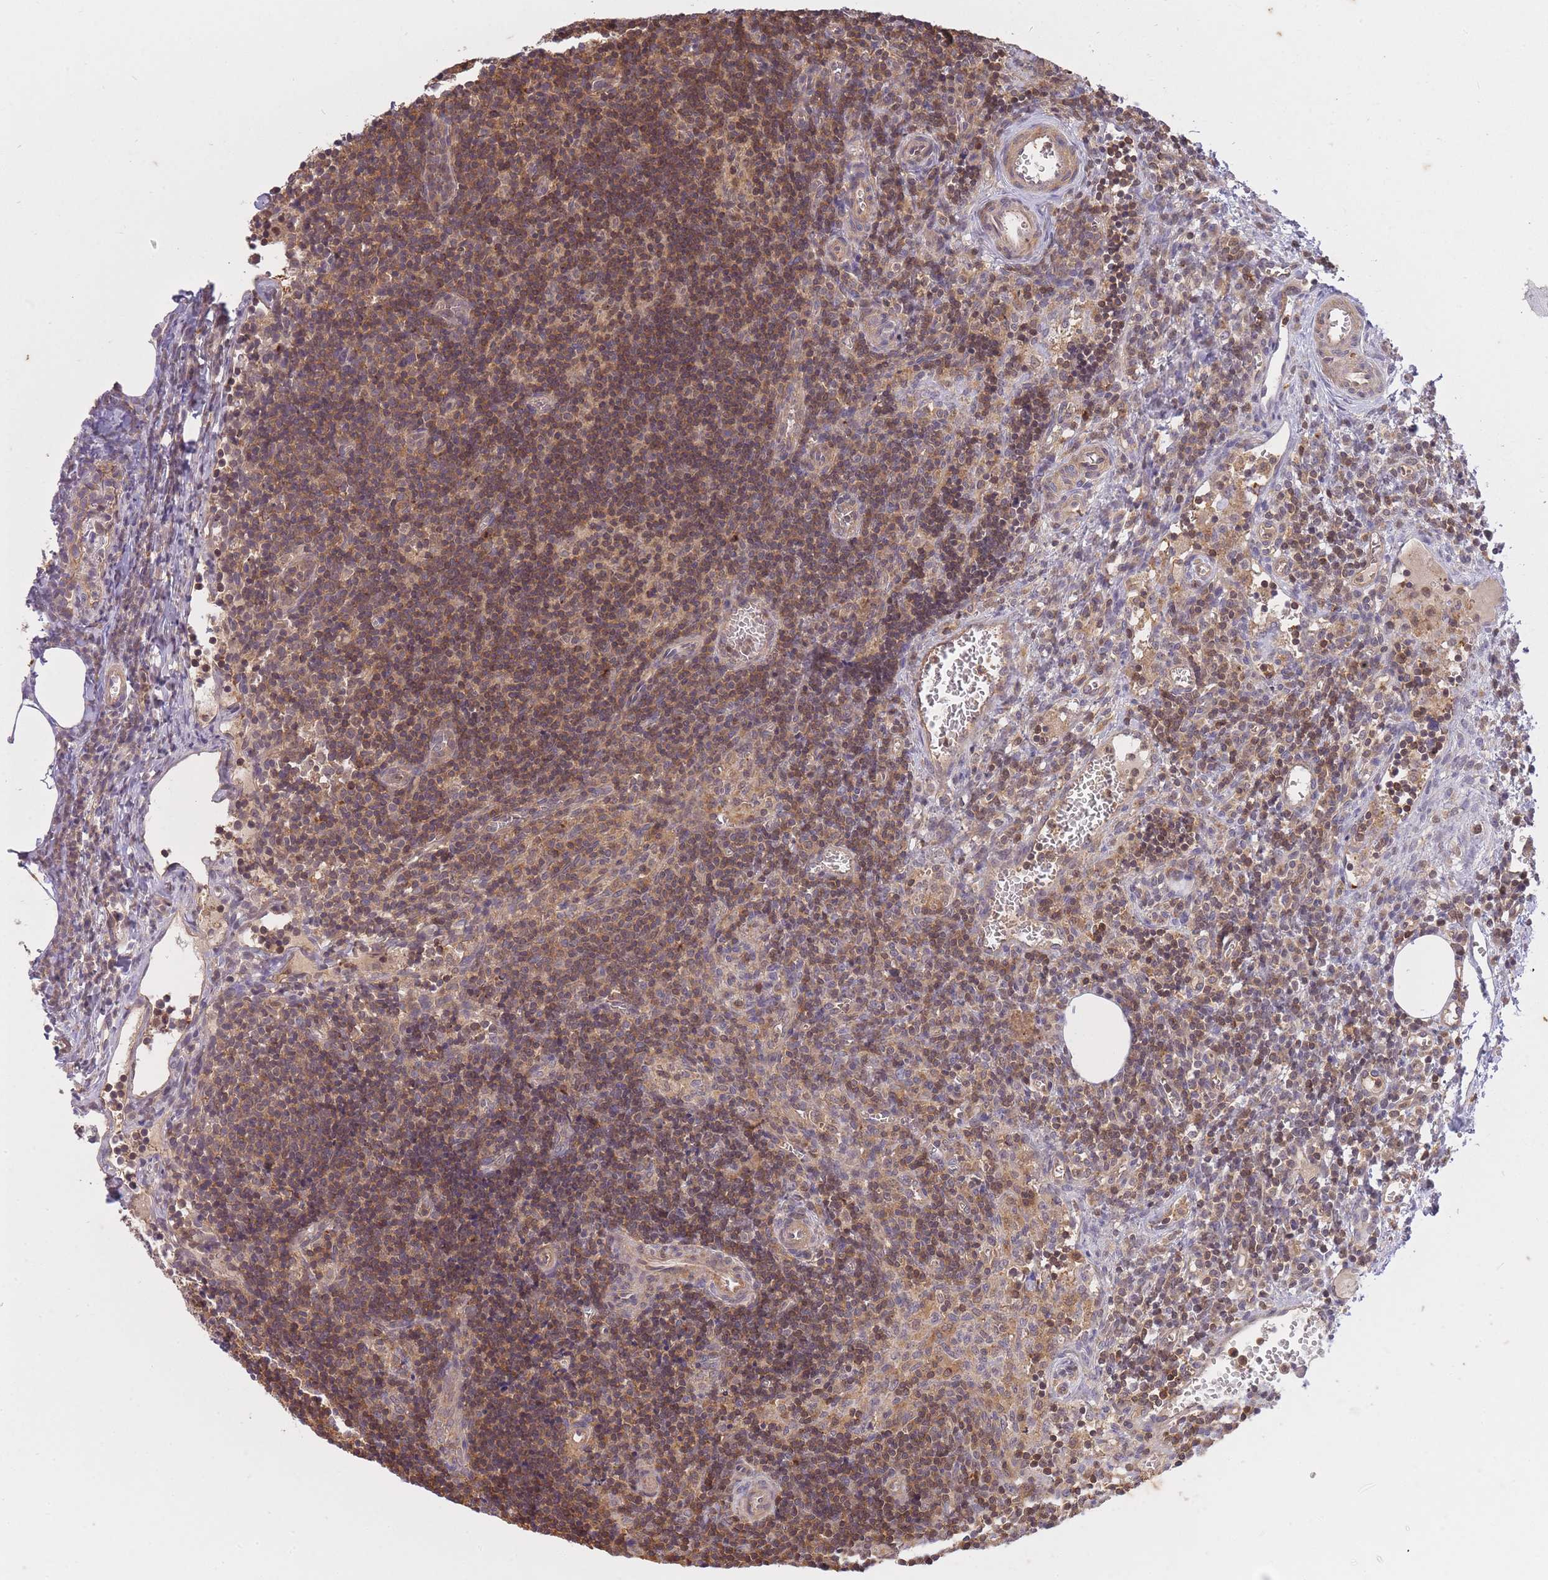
{"staining": {"intensity": "weak", "quantity": "25%-75%", "location": "cytoplasmic/membranous"}, "tissue": "lymph node", "cell_type": "Germinal center cells", "image_type": "normal", "snomed": [{"axis": "morphology", "description": "Normal tissue, NOS"}, {"axis": "topography", "description": "Lymph node"}], "caption": "Immunohistochemistry (IHC) photomicrograph of benign lymph node: lymph node stained using immunohistochemistry (IHC) exhibits low levels of weak protein expression localized specifically in the cytoplasmic/membranous of germinal center cells, appearing as a cytoplasmic/membranous brown color.", "gene": "ST8SIA4", "patient": {"sex": "female", "age": 37}}